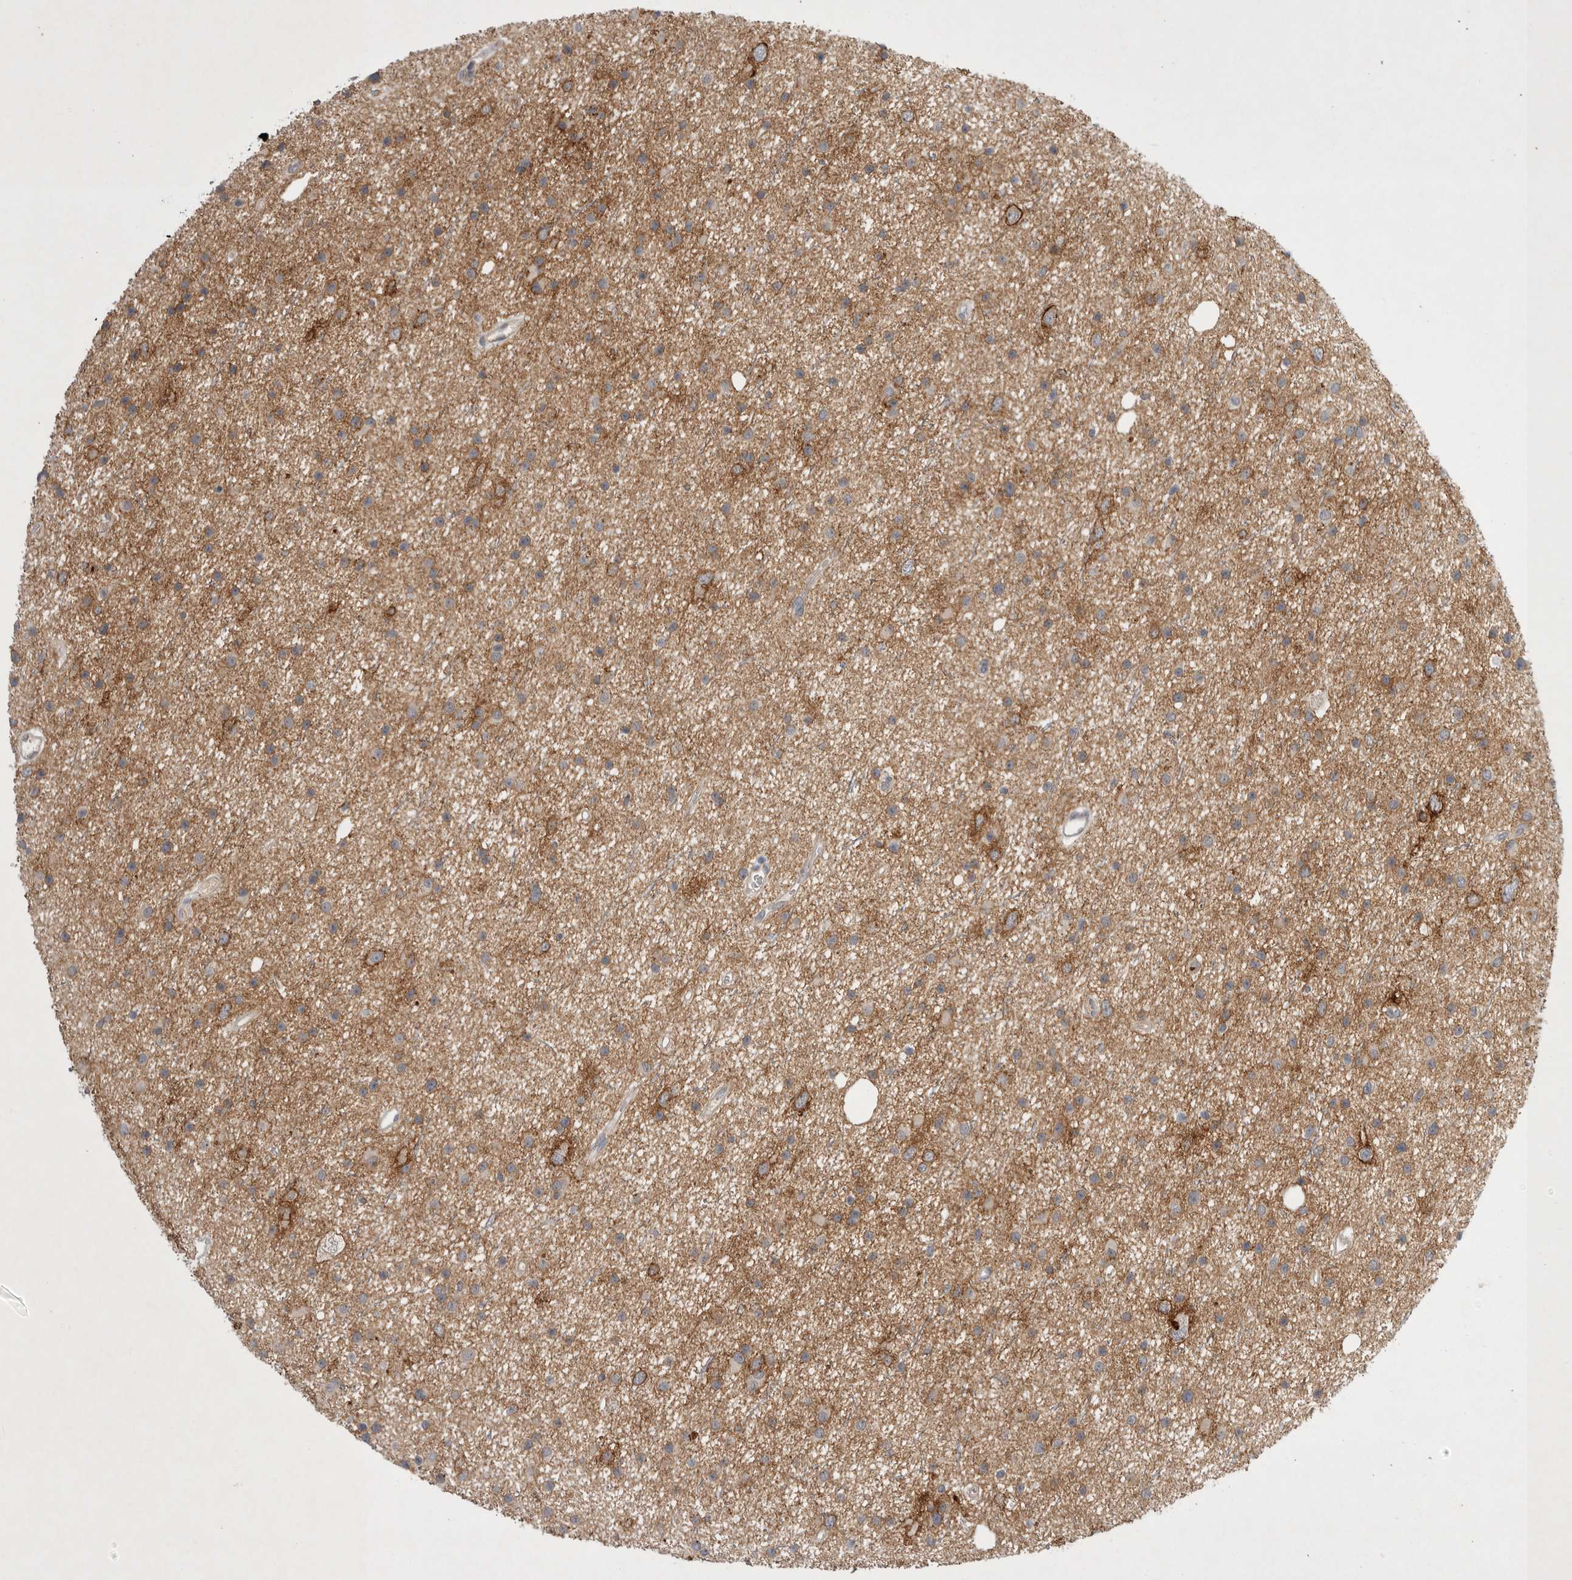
{"staining": {"intensity": "moderate", "quantity": ">75%", "location": "cytoplasmic/membranous"}, "tissue": "glioma", "cell_type": "Tumor cells", "image_type": "cancer", "snomed": [{"axis": "morphology", "description": "Glioma, malignant, Low grade"}, {"axis": "topography", "description": "Cerebral cortex"}], "caption": "Tumor cells show medium levels of moderate cytoplasmic/membranous positivity in about >75% of cells in human malignant low-grade glioma.", "gene": "NRCAM", "patient": {"sex": "female", "age": 39}}